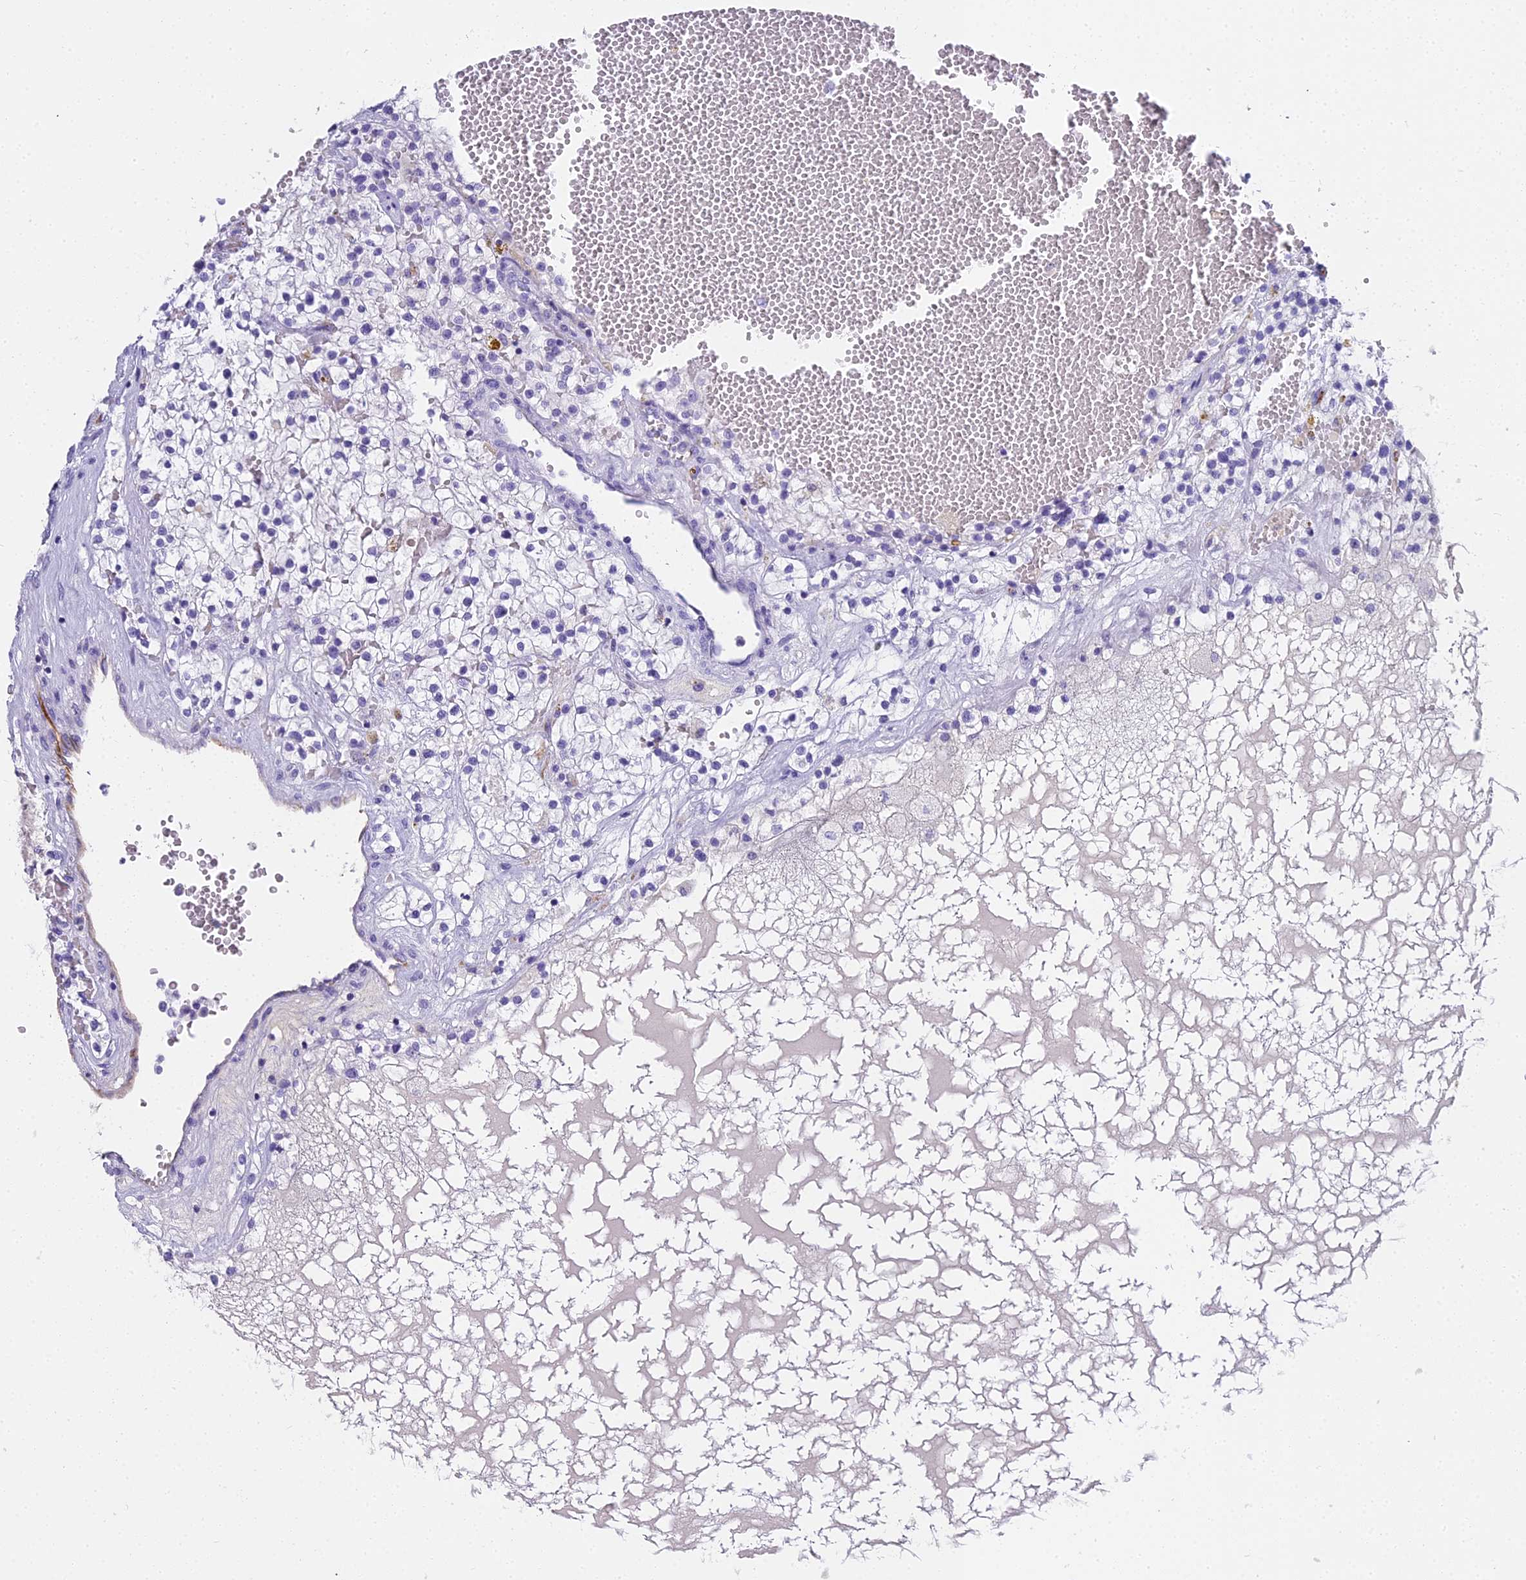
{"staining": {"intensity": "negative", "quantity": "none", "location": "none"}, "tissue": "renal cancer", "cell_type": "Tumor cells", "image_type": "cancer", "snomed": [{"axis": "morphology", "description": "Normal tissue, NOS"}, {"axis": "morphology", "description": "Adenocarcinoma, NOS"}, {"axis": "topography", "description": "Kidney"}], "caption": "Immunohistochemistry histopathology image of human adenocarcinoma (renal) stained for a protein (brown), which exhibits no expression in tumor cells.", "gene": "NINJ1", "patient": {"sex": "male", "age": 68}}